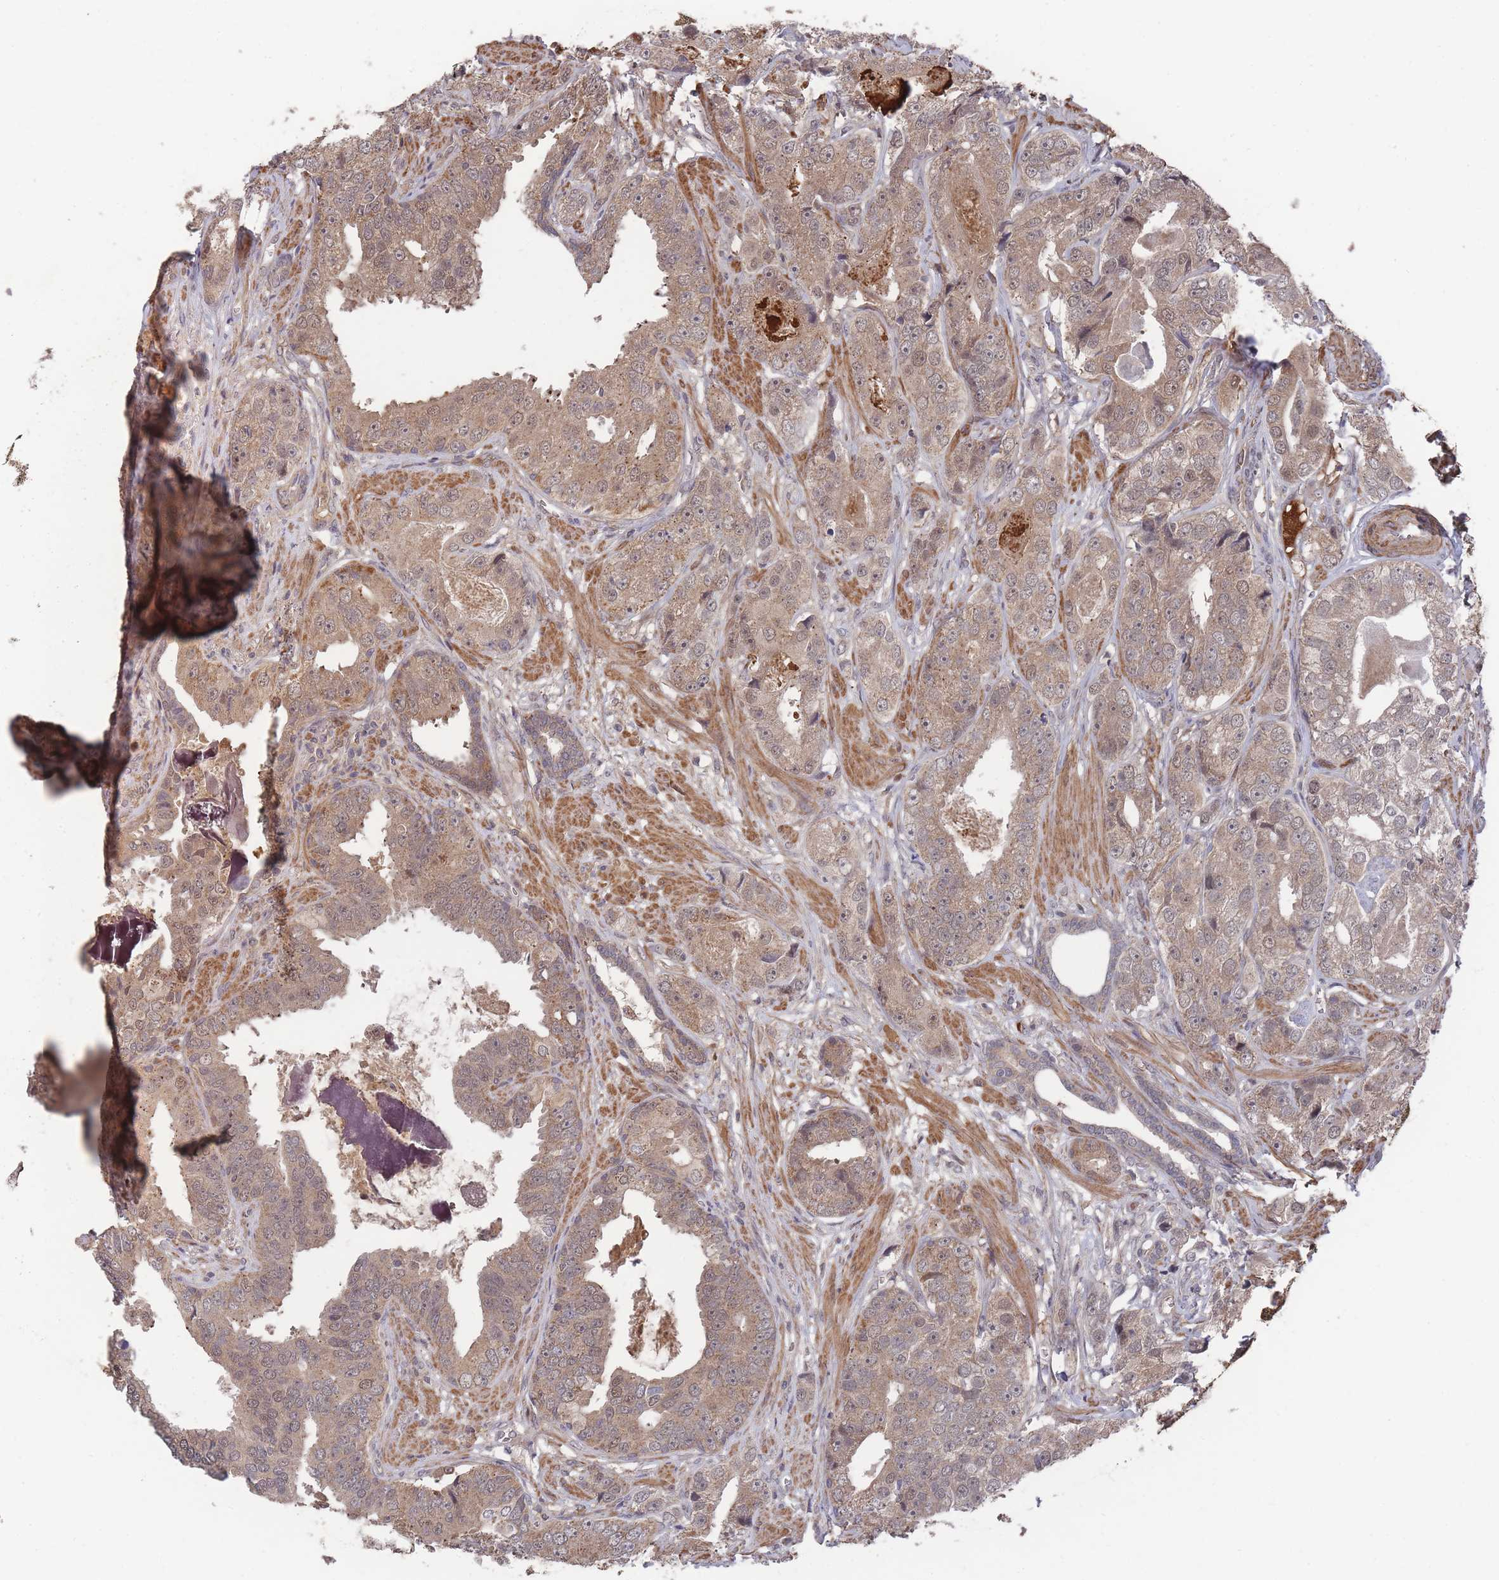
{"staining": {"intensity": "moderate", "quantity": ">75%", "location": "cytoplasmic/membranous,nuclear"}, "tissue": "prostate cancer", "cell_type": "Tumor cells", "image_type": "cancer", "snomed": [{"axis": "morphology", "description": "Adenocarcinoma, High grade"}, {"axis": "topography", "description": "Prostate"}], "caption": "The photomicrograph displays a brown stain indicating the presence of a protein in the cytoplasmic/membranous and nuclear of tumor cells in high-grade adenocarcinoma (prostate).", "gene": "SF3B1", "patient": {"sex": "male", "age": 71}}